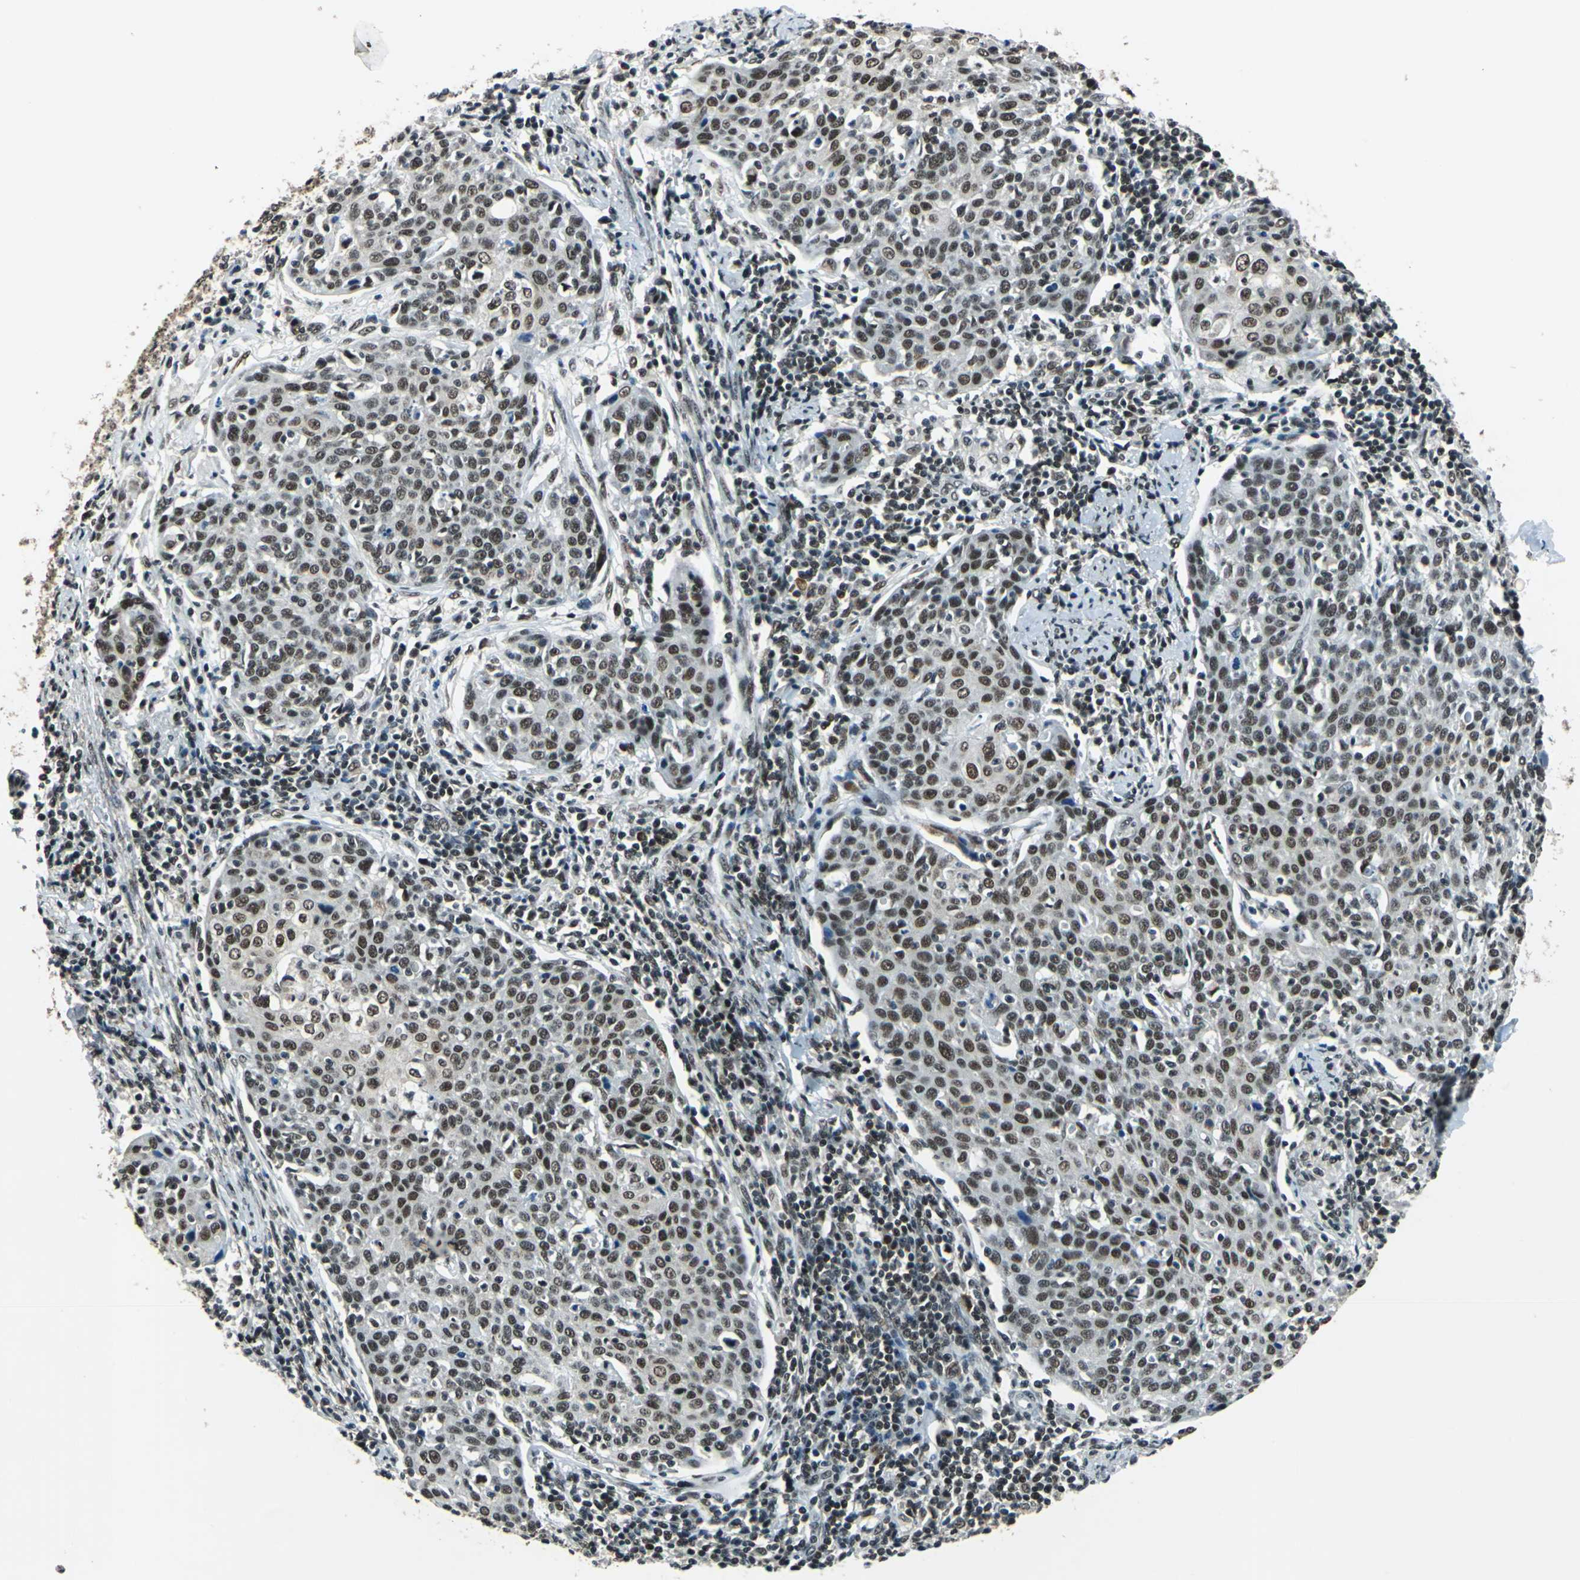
{"staining": {"intensity": "weak", "quantity": ">75%", "location": "nuclear"}, "tissue": "cervical cancer", "cell_type": "Tumor cells", "image_type": "cancer", "snomed": [{"axis": "morphology", "description": "Squamous cell carcinoma, NOS"}, {"axis": "topography", "description": "Cervix"}], "caption": "An IHC image of tumor tissue is shown. Protein staining in brown labels weak nuclear positivity in cervical cancer (squamous cell carcinoma) within tumor cells. (Stains: DAB in brown, nuclei in blue, Microscopy: brightfield microscopy at high magnification).", "gene": "BCLAF1", "patient": {"sex": "female", "age": 38}}